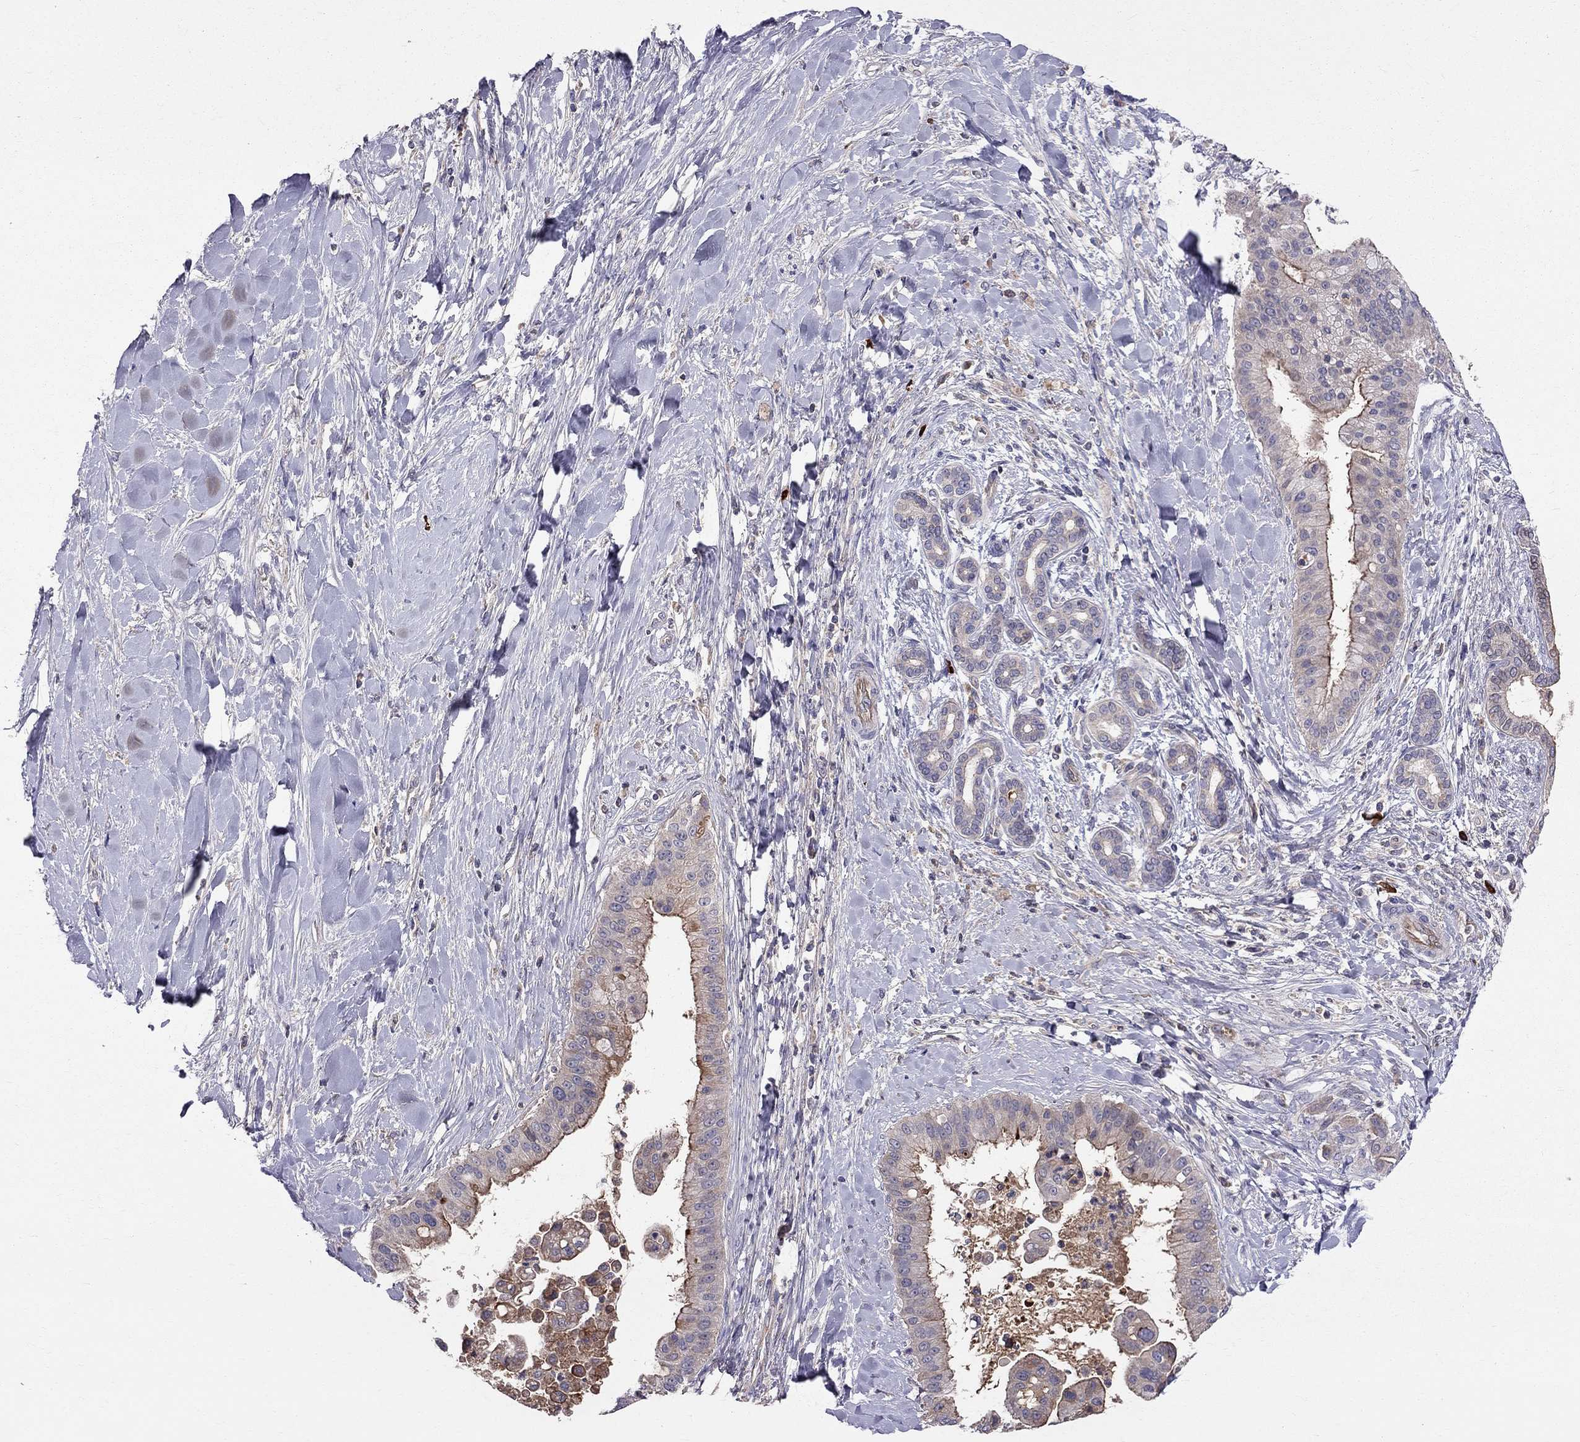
{"staining": {"intensity": "moderate", "quantity": "<25%", "location": "cytoplasmic/membranous"}, "tissue": "liver cancer", "cell_type": "Tumor cells", "image_type": "cancer", "snomed": [{"axis": "morphology", "description": "Cholangiocarcinoma"}, {"axis": "topography", "description": "Liver"}], "caption": "Human liver cholangiocarcinoma stained for a protein (brown) shows moderate cytoplasmic/membranous positive staining in about <25% of tumor cells.", "gene": "PIK3CG", "patient": {"sex": "female", "age": 54}}